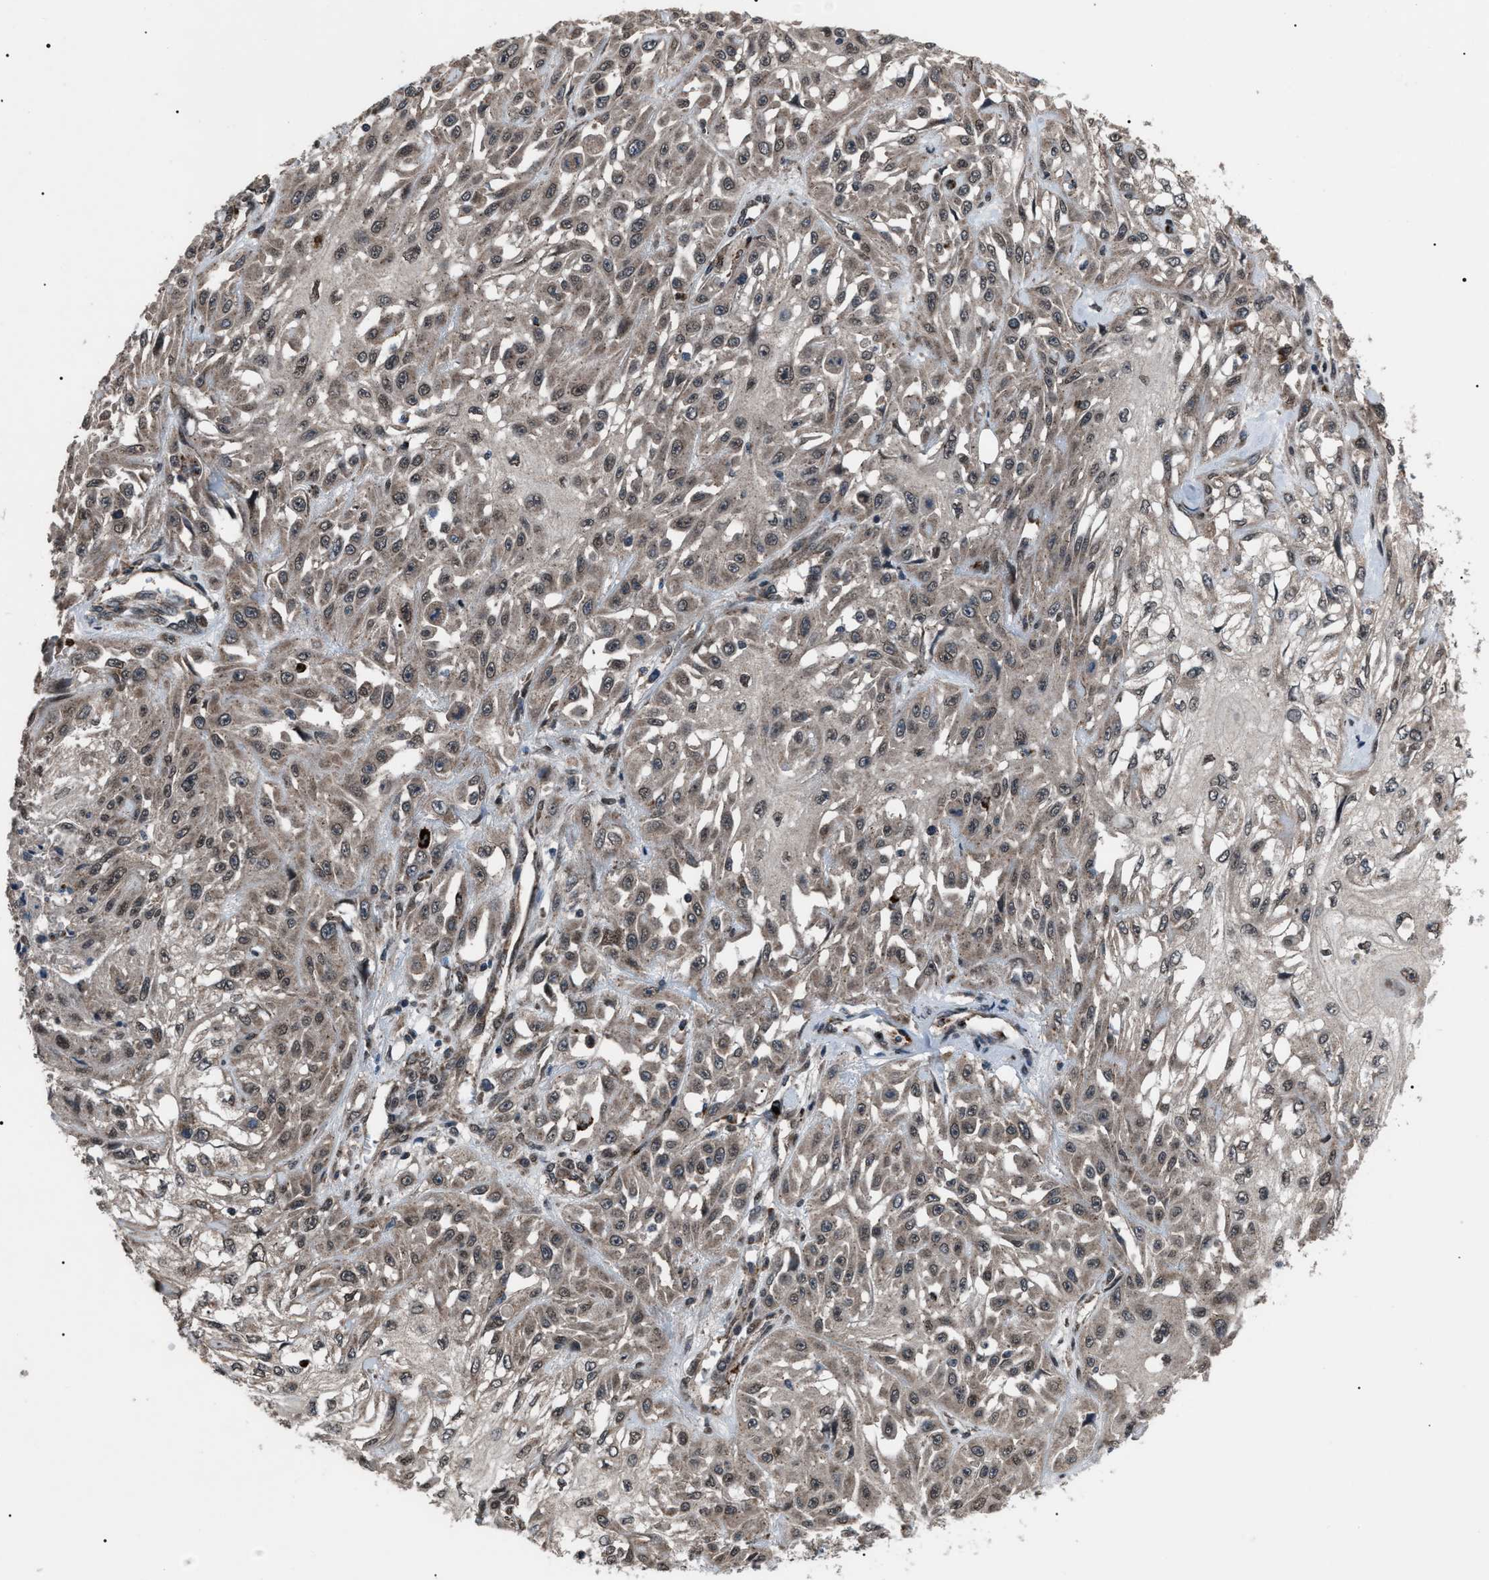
{"staining": {"intensity": "moderate", "quantity": "25%-75%", "location": "cytoplasmic/membranous,nuclear"}, "tissue": "skin cancer", "cell_type": "Tumor cells", "image_type": "cancer", "snomed": [{"axis": "morphology", "description": "Squamous cell carcinoma, NOS"}, {"axis": "morphology", "description": "Squamous cell carcinoma, metastatic, NOS"}, {"axis": "topography", "description": "Skin"}, {"axis": "topography", "description": "Lymph node"}], "caption": "The micrograph shows staining of skin cancer, revealing moderate cytoplasmic/membranous and nuclear protein positivity (brown color) within tumor cells. (Stains: DAB (3,3'-diaminobenzidine) in brown, nuclei in blue, Microscopy: brightfield microscopy at high magnification).", "gene": "ZFAND2A", "patient": {"sex": "male", "age": 75}}